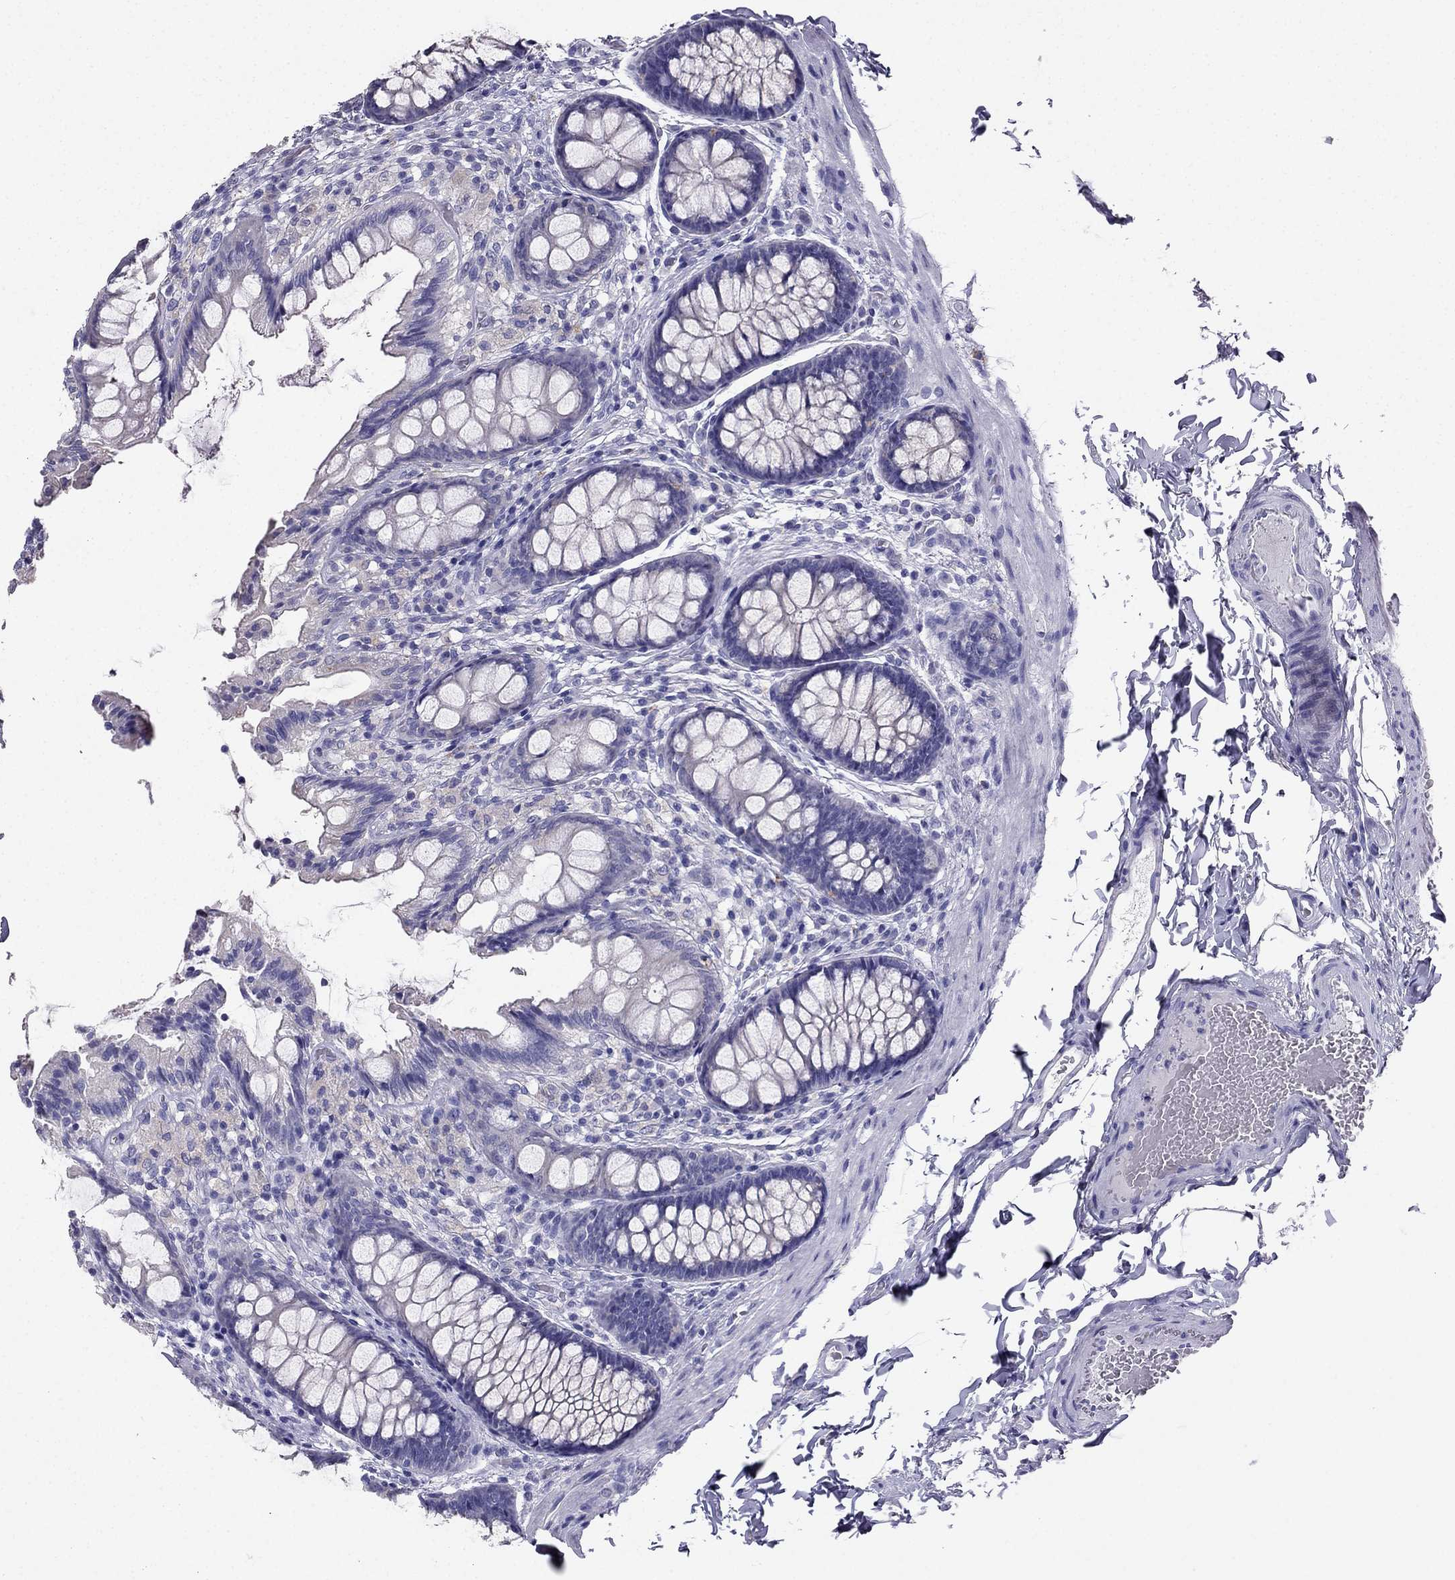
{"staining": {"intensity": "negative", "quantity": "none", "location": "none"}, "tissue": "colon", "cell_type": "Endothelial cells", "image_type": "normal", "snomed": [{"axis": "morphology", "description": "Normal tissue, NOS"}, {"axis": "topography", "description": "Colon"}], "caption": "The photomicrograph demonstrates no significant positivity in endothelial cells of colon. (Brightfield microscopy of DAB IHC at high magnification).", "gene": "PTH", "patient": {"sex": "female", "age": 86}}